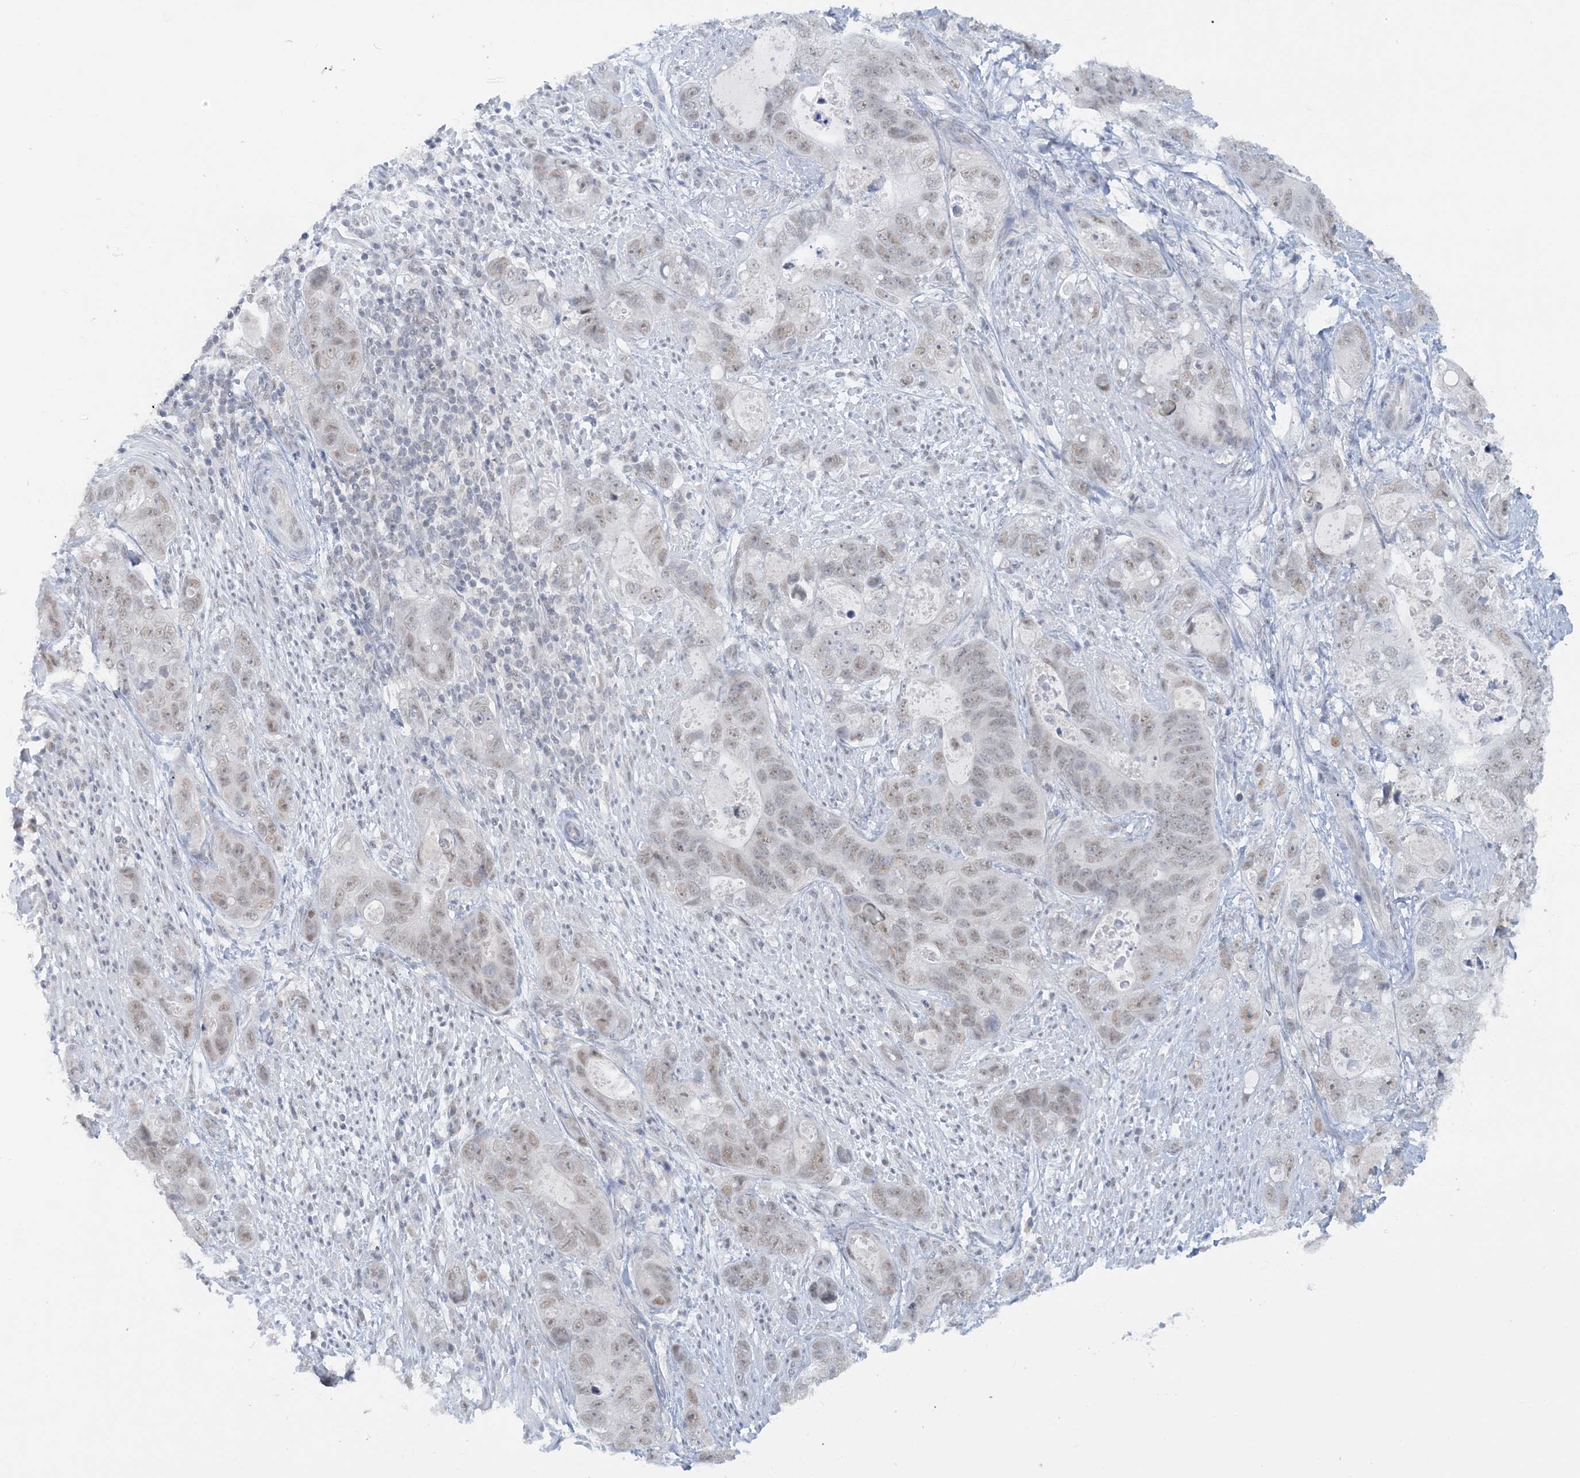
{"staining": {"intensity": "weak", "quantity": "25%-75%", "location": "nuclear"}, "tissue": "stomach cancer", "cell_type": "Tumor cells", "image_type": "cancer", "snomed": [{"axis": "morphology", "description": "Adenocarcinoma, NOS"}, {"axis": "topography", "description": "Stomach"}], "caption": "IHC of human stomach cancer (adenocarcinoma) exhibits low levels of weak nuclear staining in about 25%-75% of tumor cells.", "gene": "KMT2D", "patient": {"sex": "female", "age": 89}}